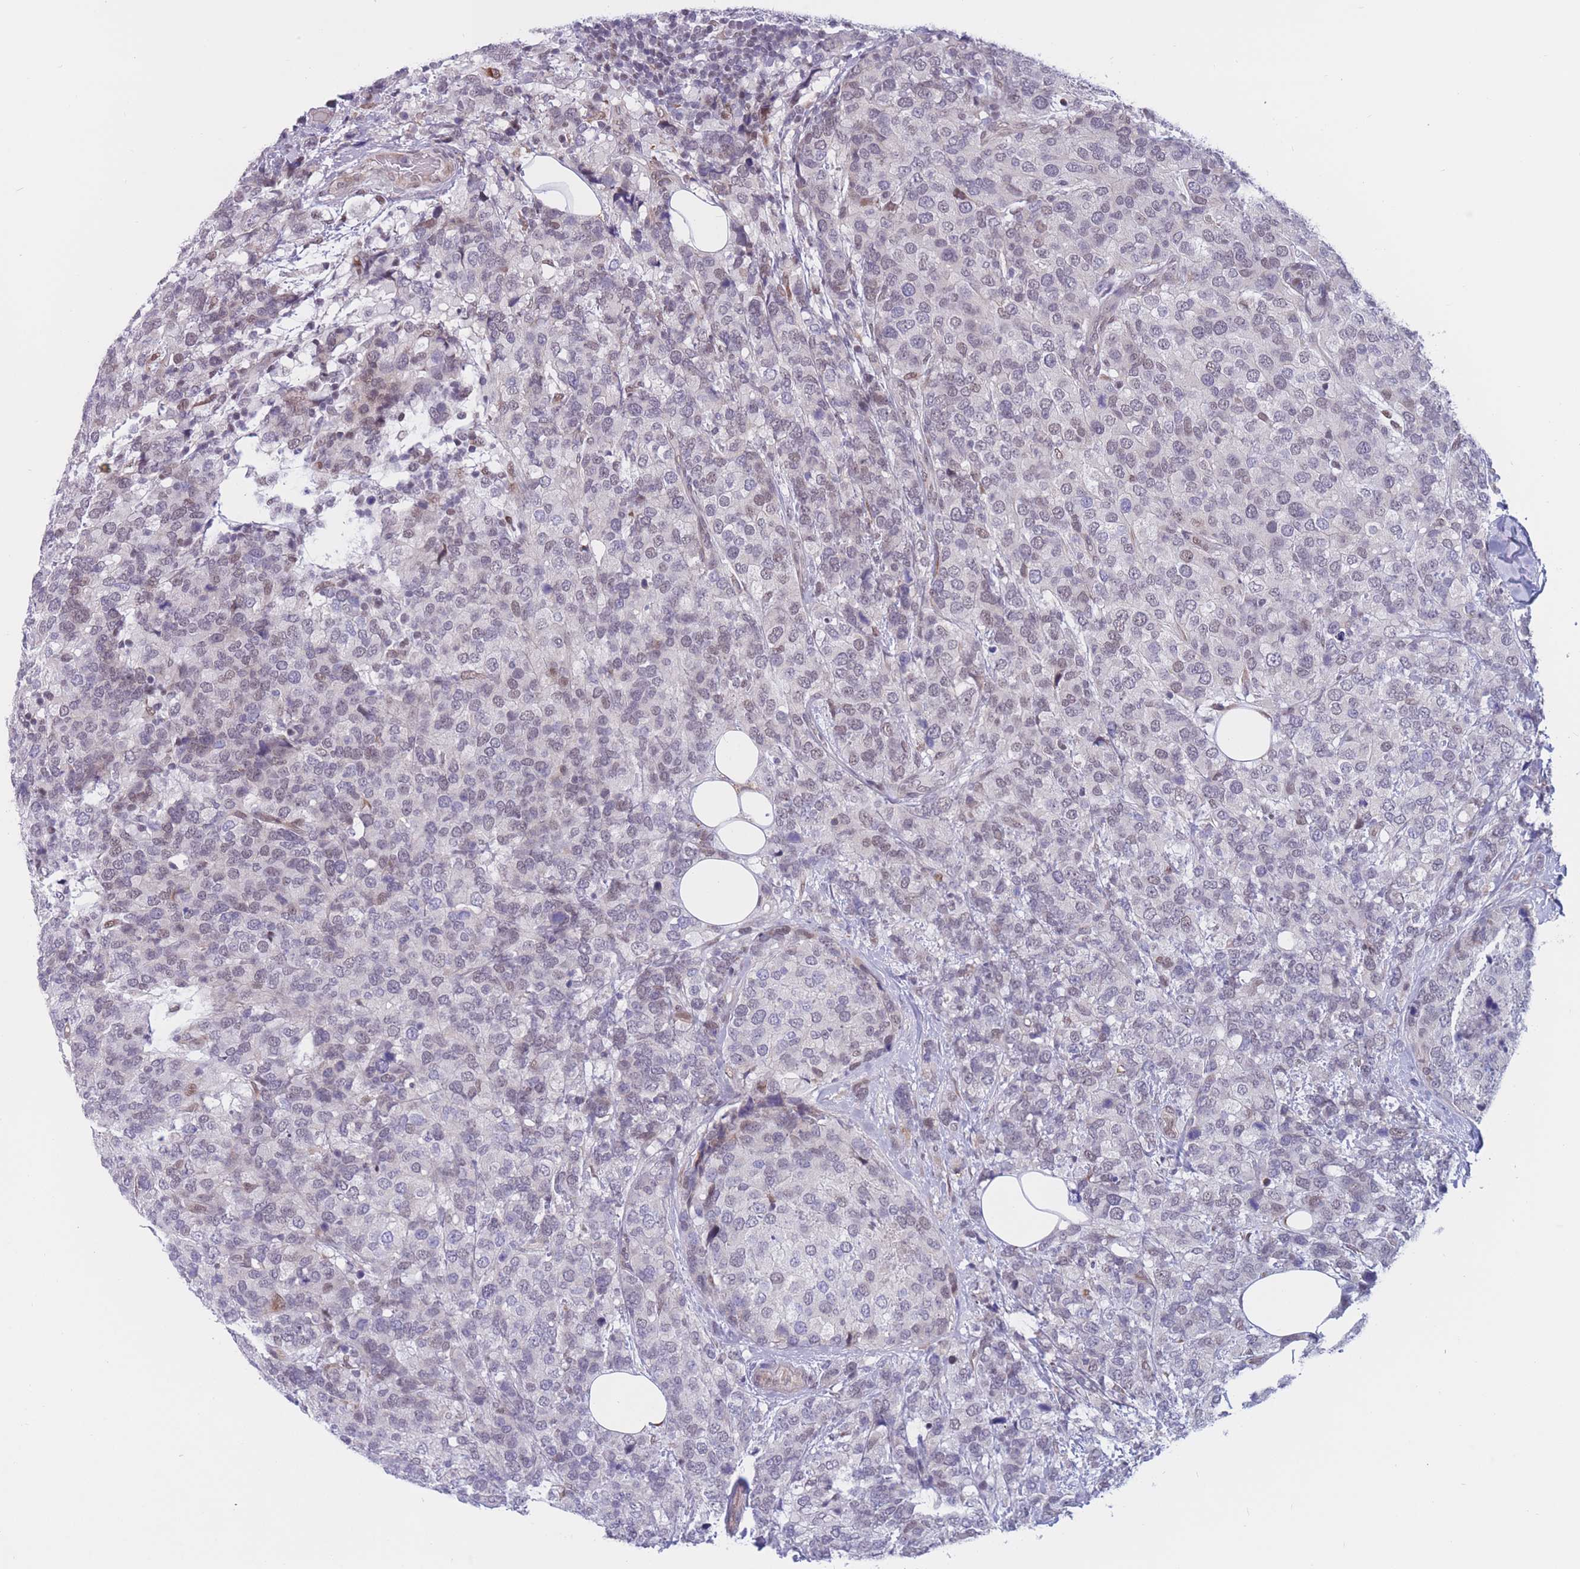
{"staining": {"intensity": "negative", "quantity": "none", "location": "none"}, "tissue": "breast cancer", "cell_type": "Tumor cells", "image_type": "cancer", "snomed": [{"axis": "morphology", "description": "Lobular carcinoma"}, {"axis": "topography", "description": "Breast"}], "caption": "Tumor cells show no significant positivity in lobular carcinoma (breast).", "gene": "BCL9L", "patient": {"sex": "female", "age": 59}}